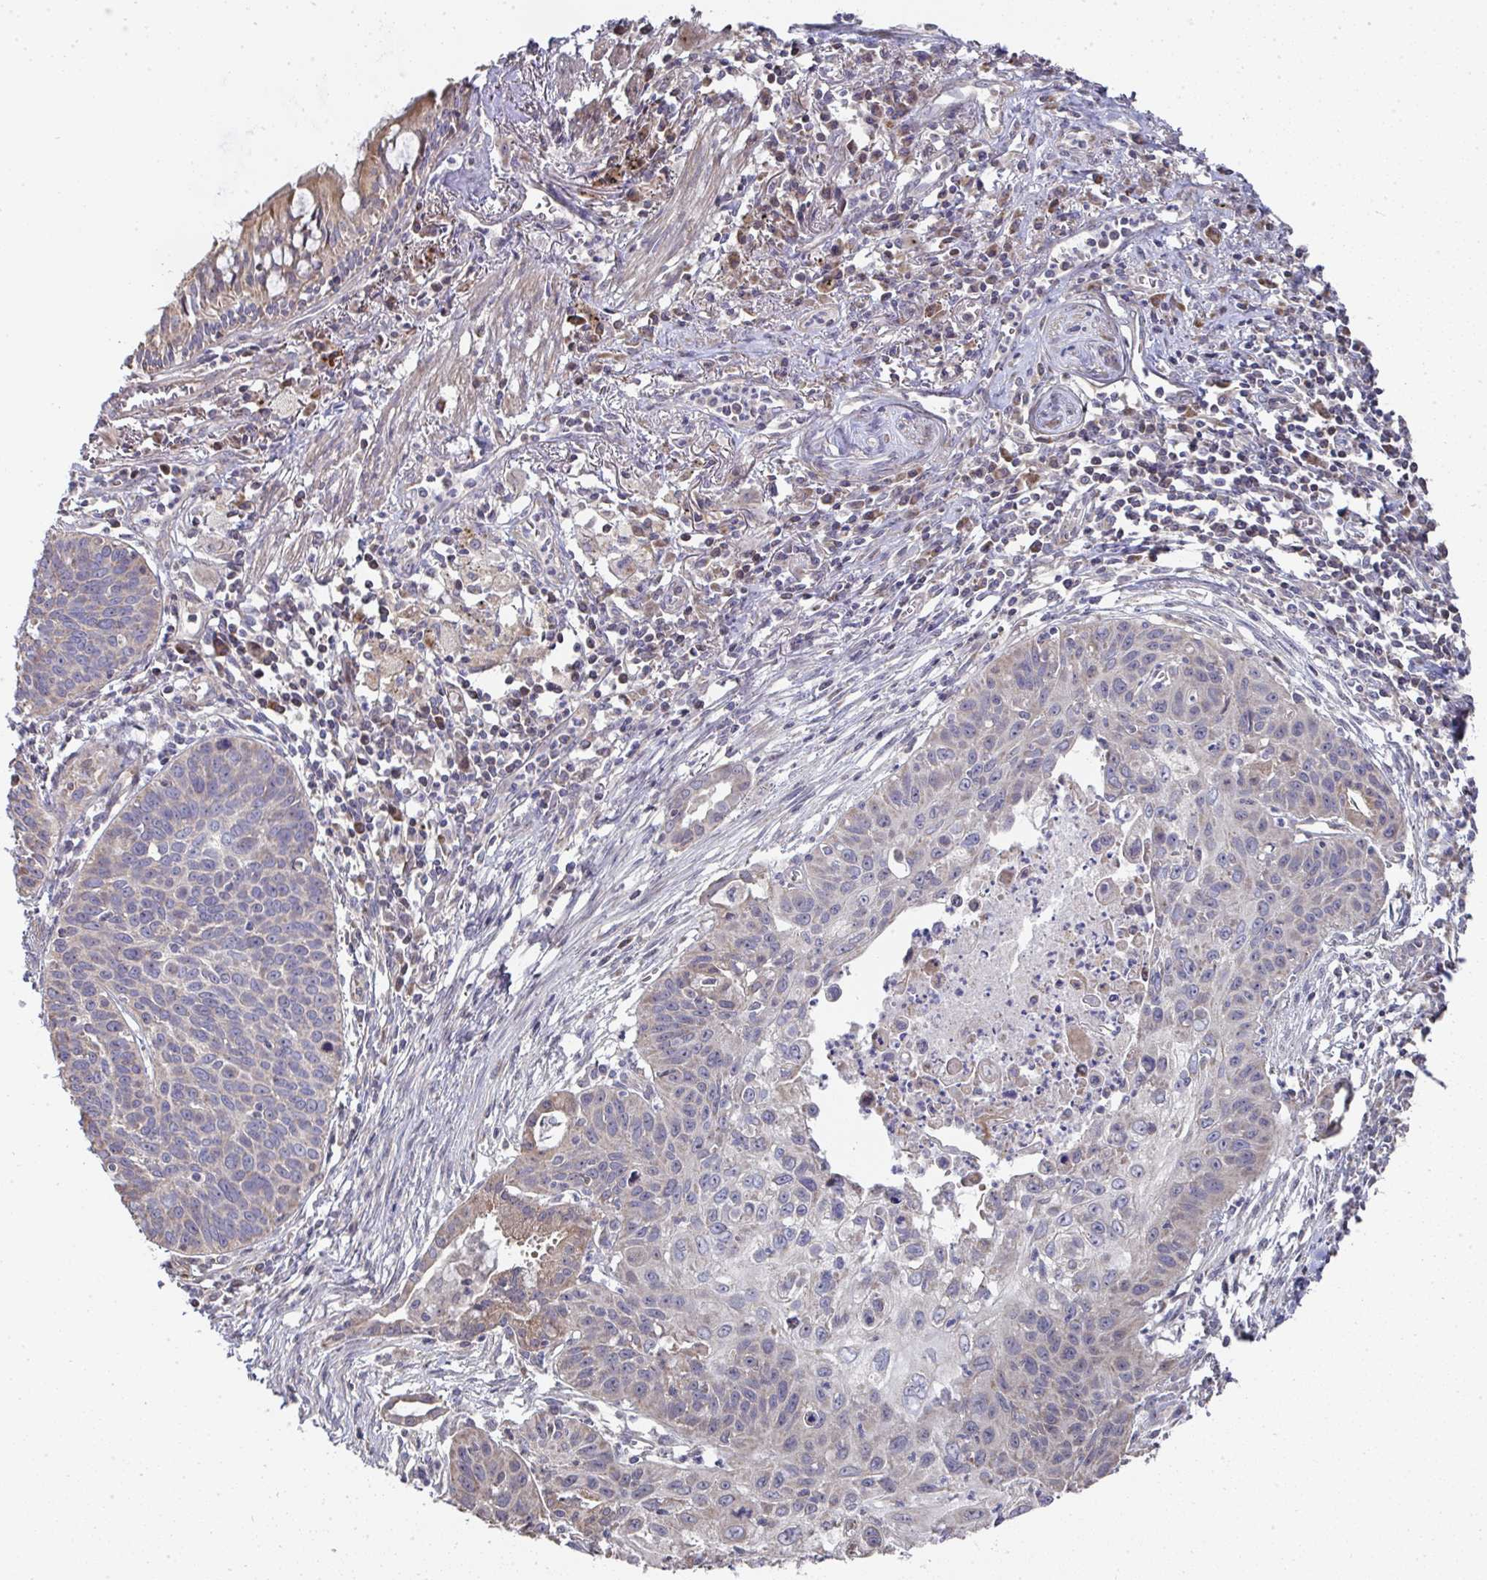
{"staining": {"intensity": "negative", "quantity": "none", "location": "none"}, "tissue": "lung cancer", "cell_type": "Tumor cells", "image_type": "cancer", "snomed": [{"axis": "morphology", "description": "Squamous cell carcinoma, NOS"}, {"axis": "topography", "description": "Lung"}], "caption": "The photomicrograph demonstrates no staining of tumor cells in squamous cell carcinoma (lung).", "gene": "AGTPBP1", "patient": {"sex": "male", "age": 71}}